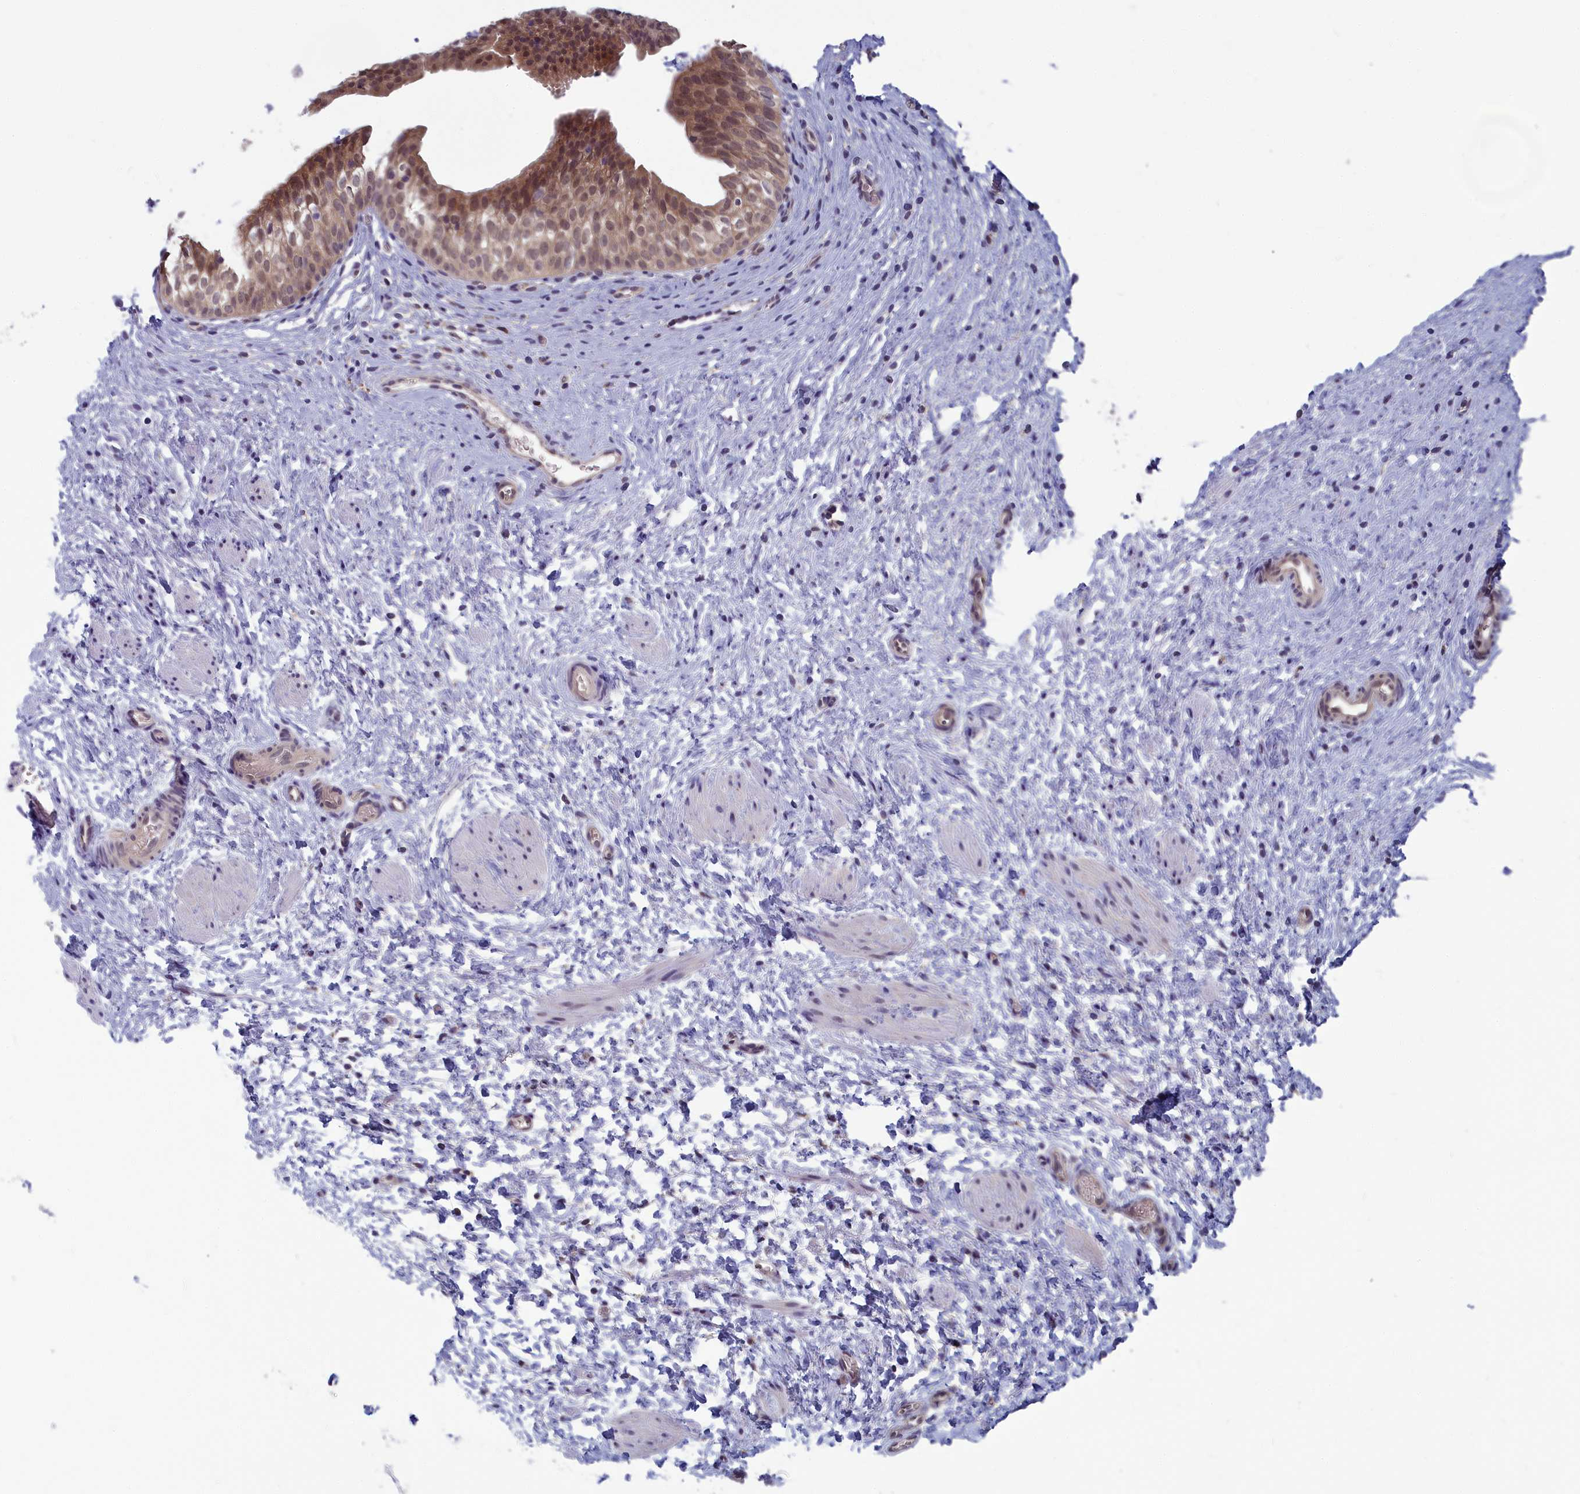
{"staining": {"intensity": "moderate", "quantity": ">75%", "location": "cytoplasmic/membranous,nuclear"}, "tissue": "urinary bladder", "cell_type": "Urothelial cells", "image_type": "normal", "snomed": [{"axis": "morphology", "description": "Normal tissue, NOS"}, {"axis": "topography", "description": "Urinary bladder"}], "caption": "A photomicrograph of urinary bladder stained for a protein exhibits moderate cytoplasmic/membranous,nuclear brown staining in urothelial cells. Nuclei are stained in blue.", "gene": "MRI1", "patient": {"sex": "male", "age": 1}}